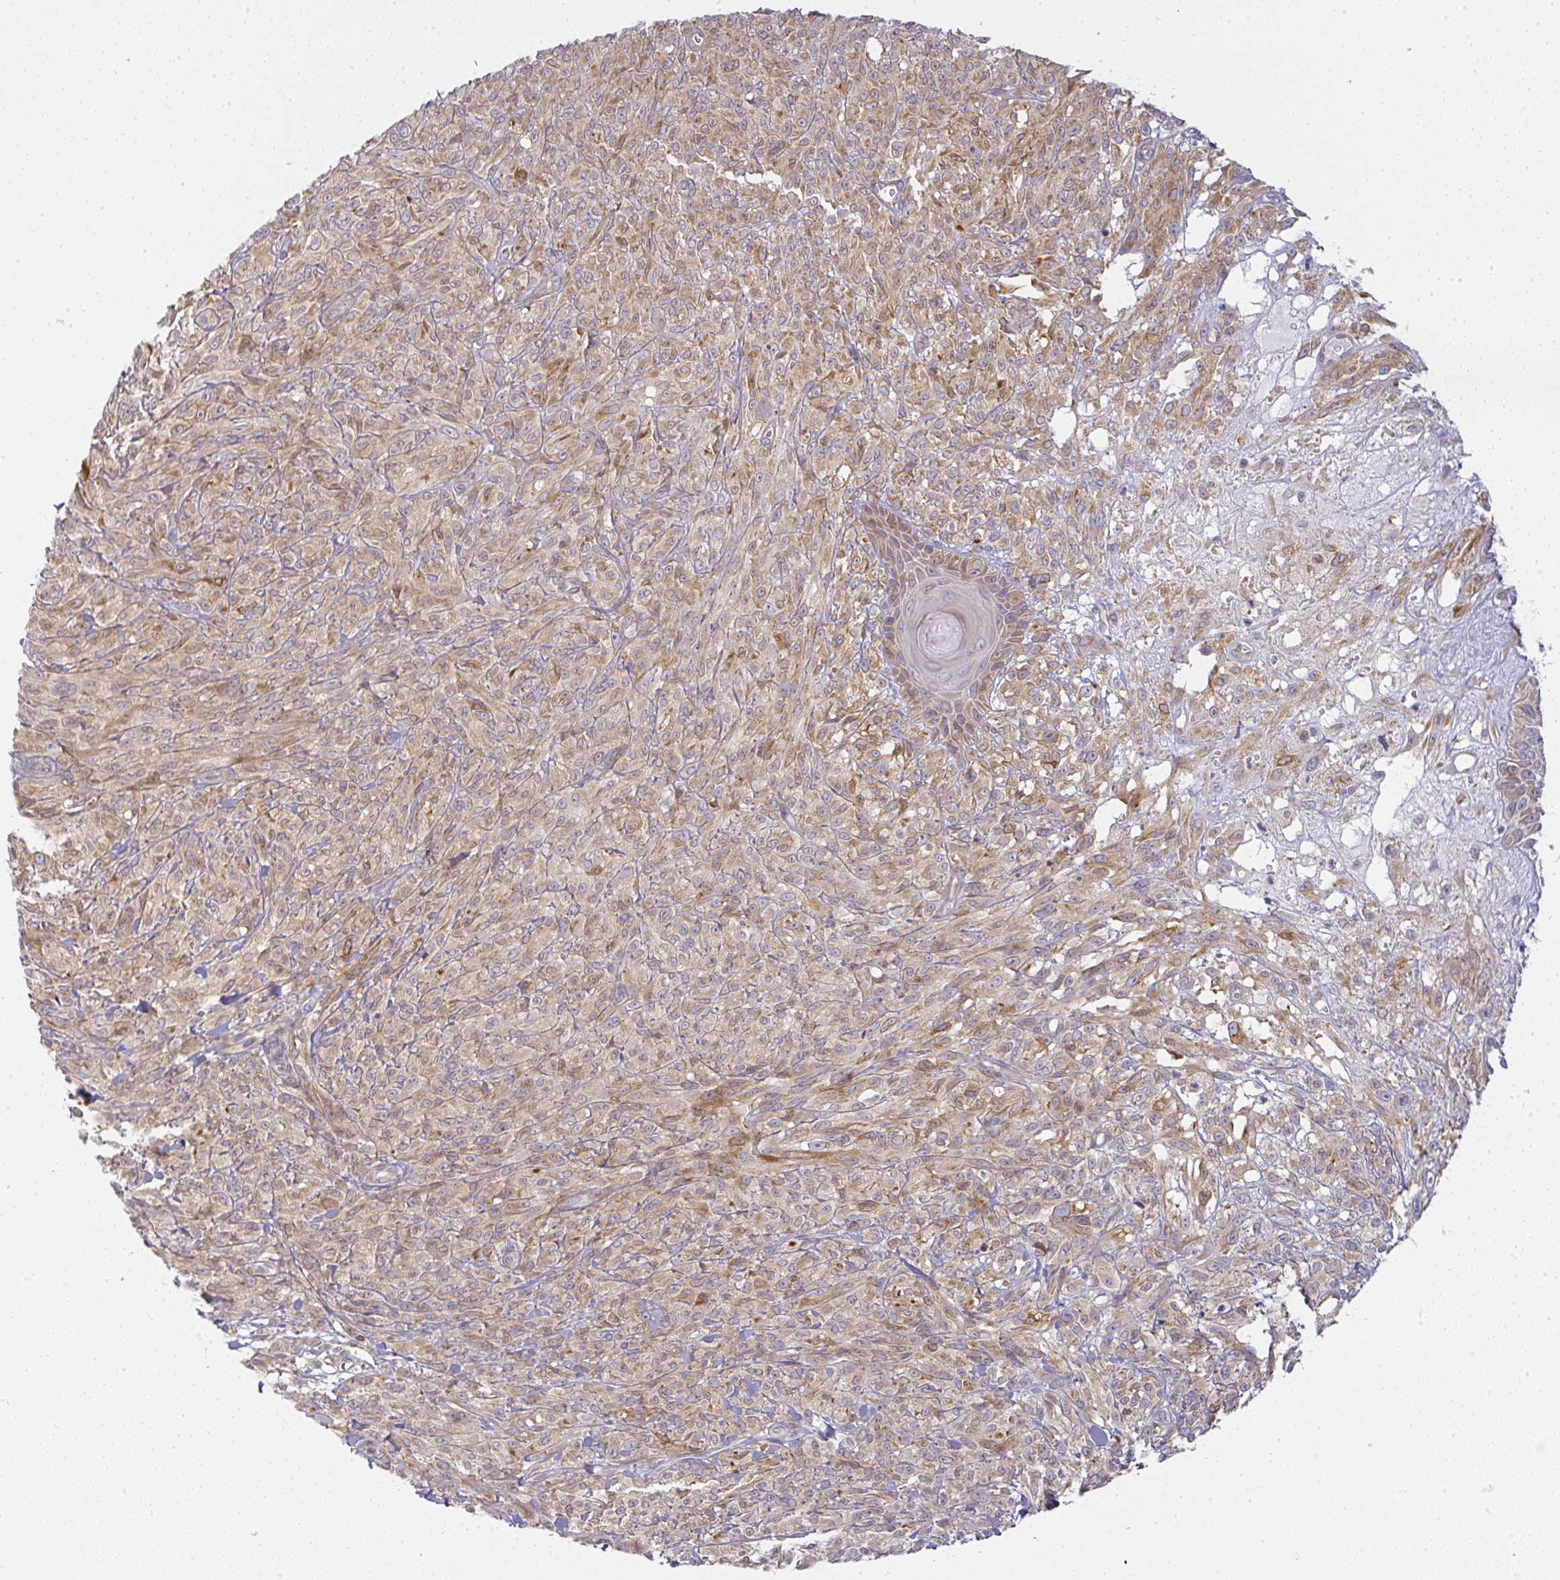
{"staining": {"intensity": "weak", "quantity": ">75%", "location": "cytoplasmic/membranous"}, "tissue": "melanoma", "cell_type": "Tumor cells", "image_type": "cancer", "snomed": [{"axis": "morphology", "description": "Malignant melanoma, NOS"}, {"axis": "topography", "description": "Skin of upper arm"}], "caption": "Human melanoma stained for a protein (brown) reveals weak cytoplasmic/membranous positive staining in about >75% of tumor cells.", "gene": "DERL2", "patient": {"sex": "female", "age": 65}}